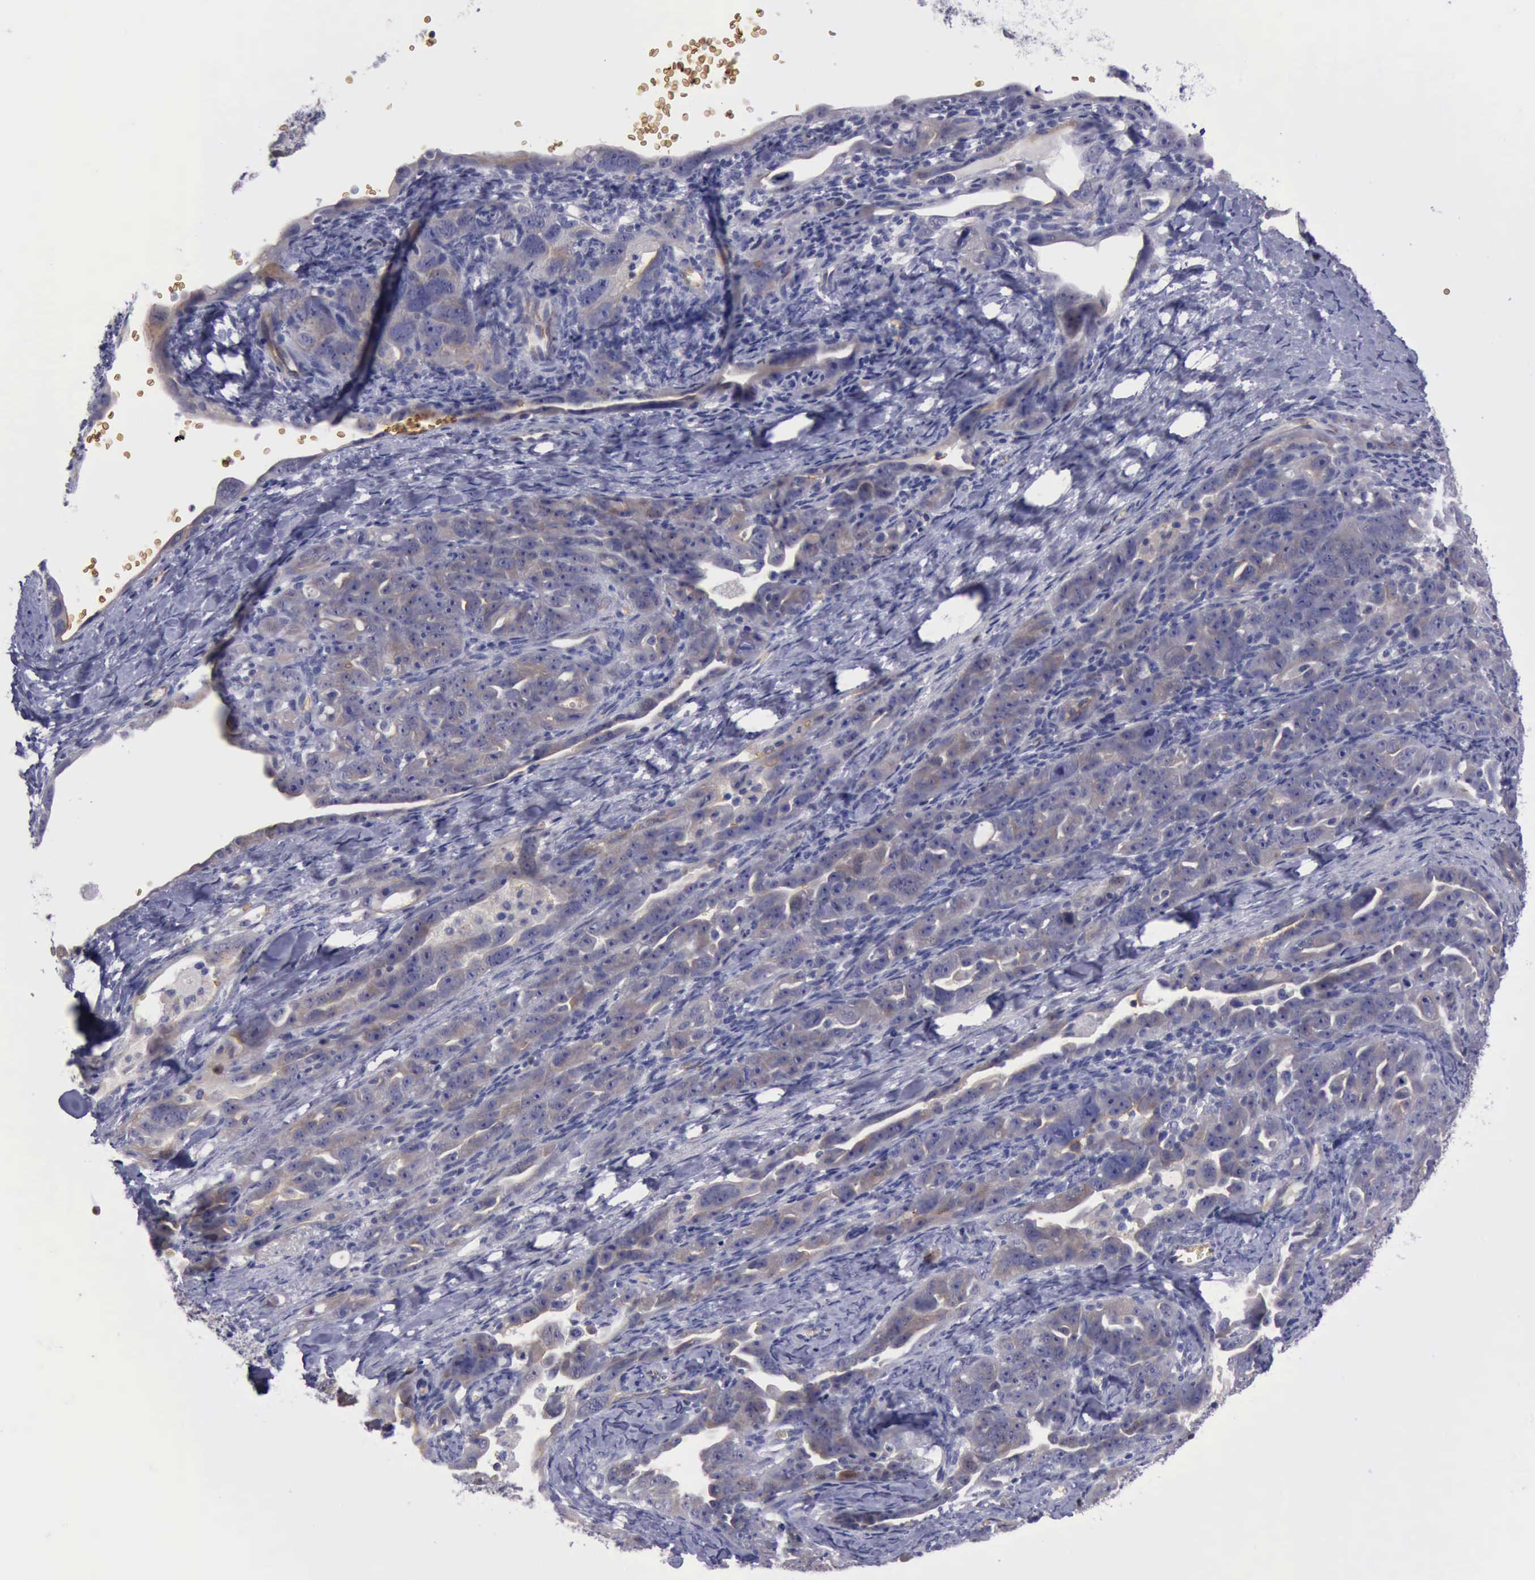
{"staining": {"intensity": "weak", "quantity": "25%-75%", "location": "cytoplasmic/membranous"}, "tissue": "ovarian cancer", "cell_type": "Tumor cells", "image_type": "cancer", "snomed": [{"axis": "morphology", "description": "Cystadenocarcinoma, serous, NOS"}, {"axis": "topography", "description": "Ovary"}], "caption": "Immunohistochemistry histopathology image of neoplastic tissue: human ovarian serous cystadenocarcinoma stained using immunohistochemistry demonstrates low levels of weak protein expression localized specifically in the cytoplasmic/membranous of tumor cells, appearing as a cytoplasmic/membranous brown color.", "gene": "CEP128", "patient": {"sex": "female", "age": 66}}